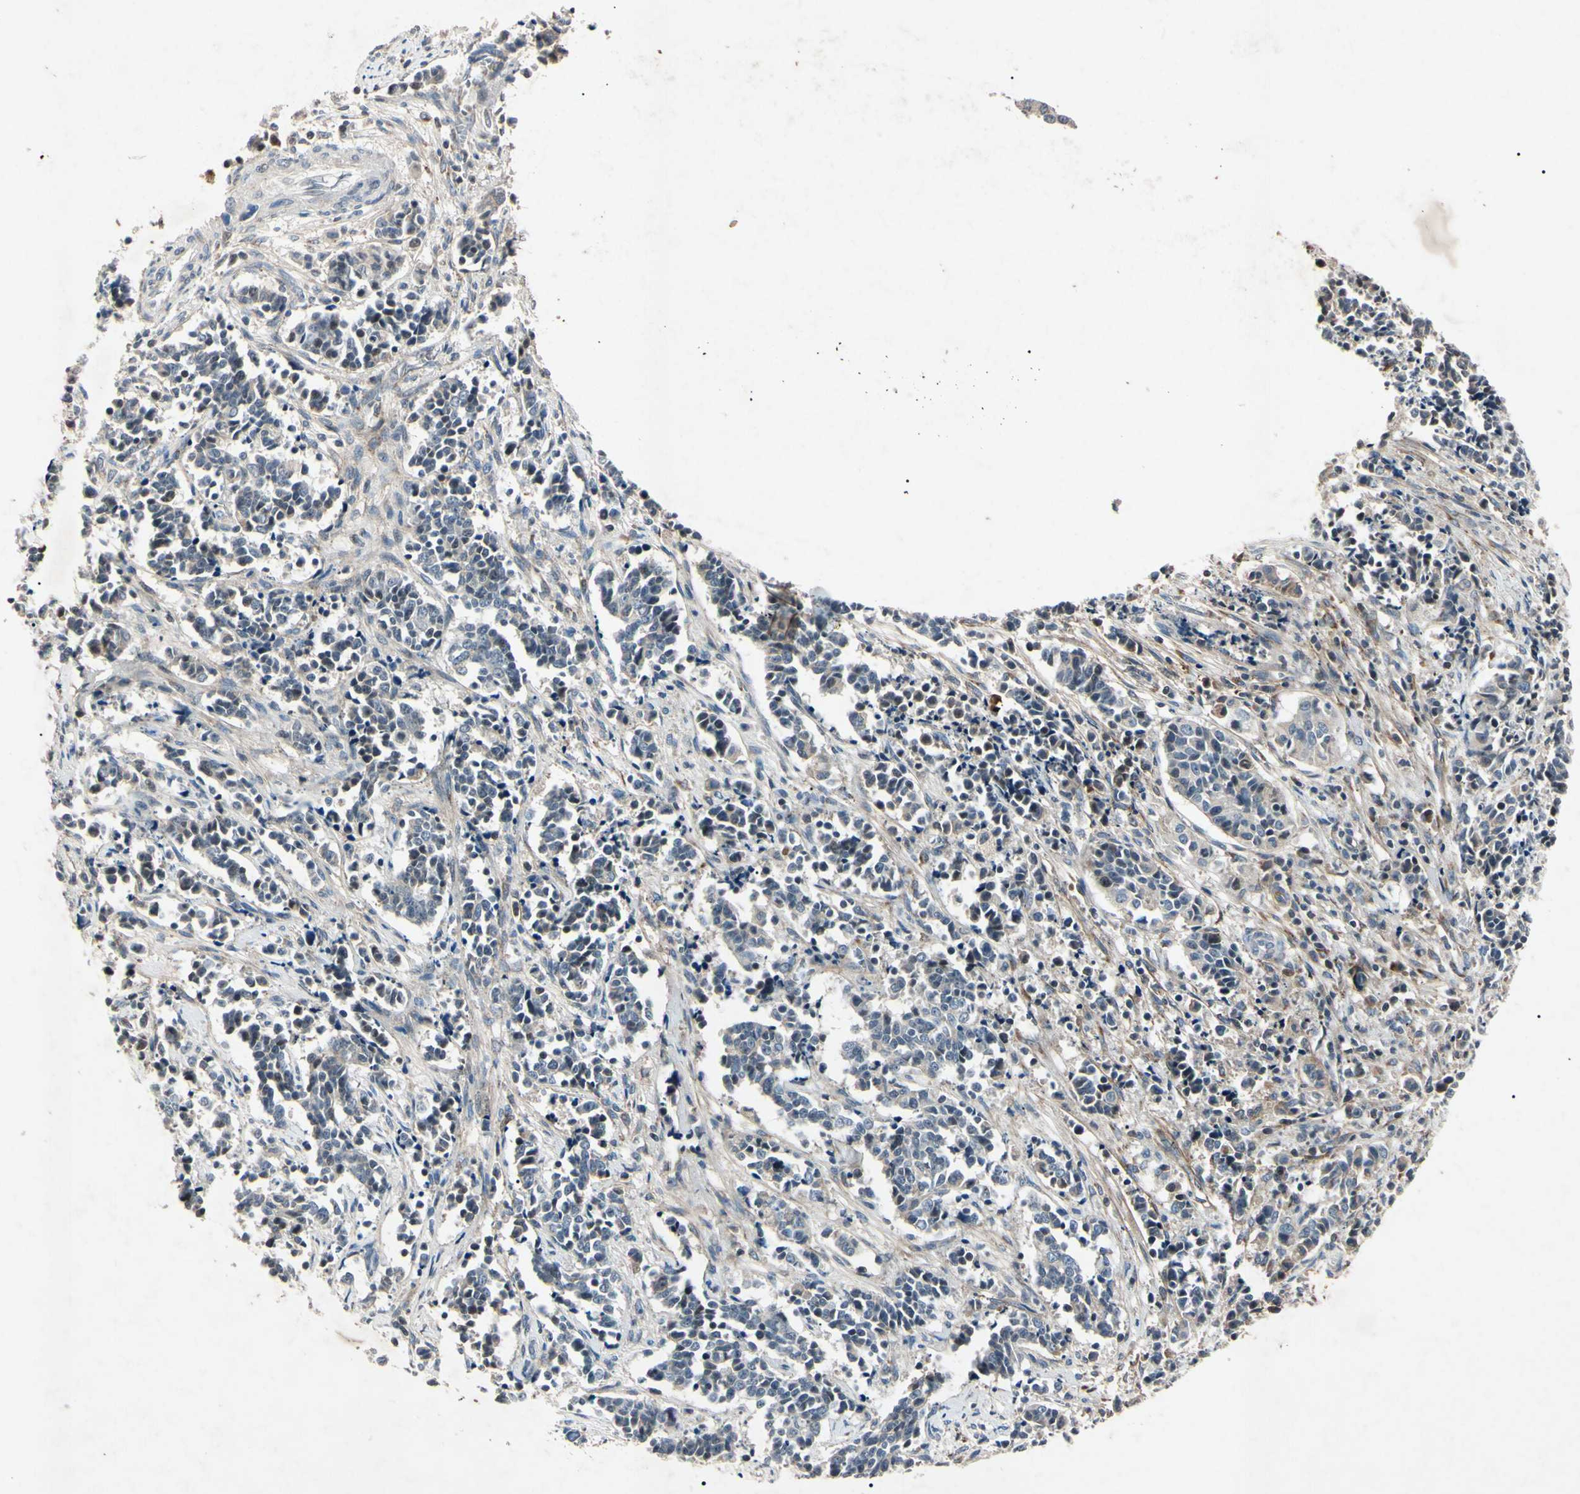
{"staining": {"intensity": "negative", "quantity": "none", "location": "none"}, "tissue": "cervical cancer", "cell_type": "Tumor cells", "image_type": "cancer", "snomed": [{"axis": "morphology", "description": "Normal tissue, NOS"}, {"axis": "morphology", "description": "Squamous cell carcinoma, NOS"}, {"axis": "topography", "description": "Cervix"}], "caption": "Cervical cancer was stained to show a protein in brown. There is no significant positivity in tumor cells.", "gene": "AEBP1", "patient": {"sex": "female", "age": 35}}